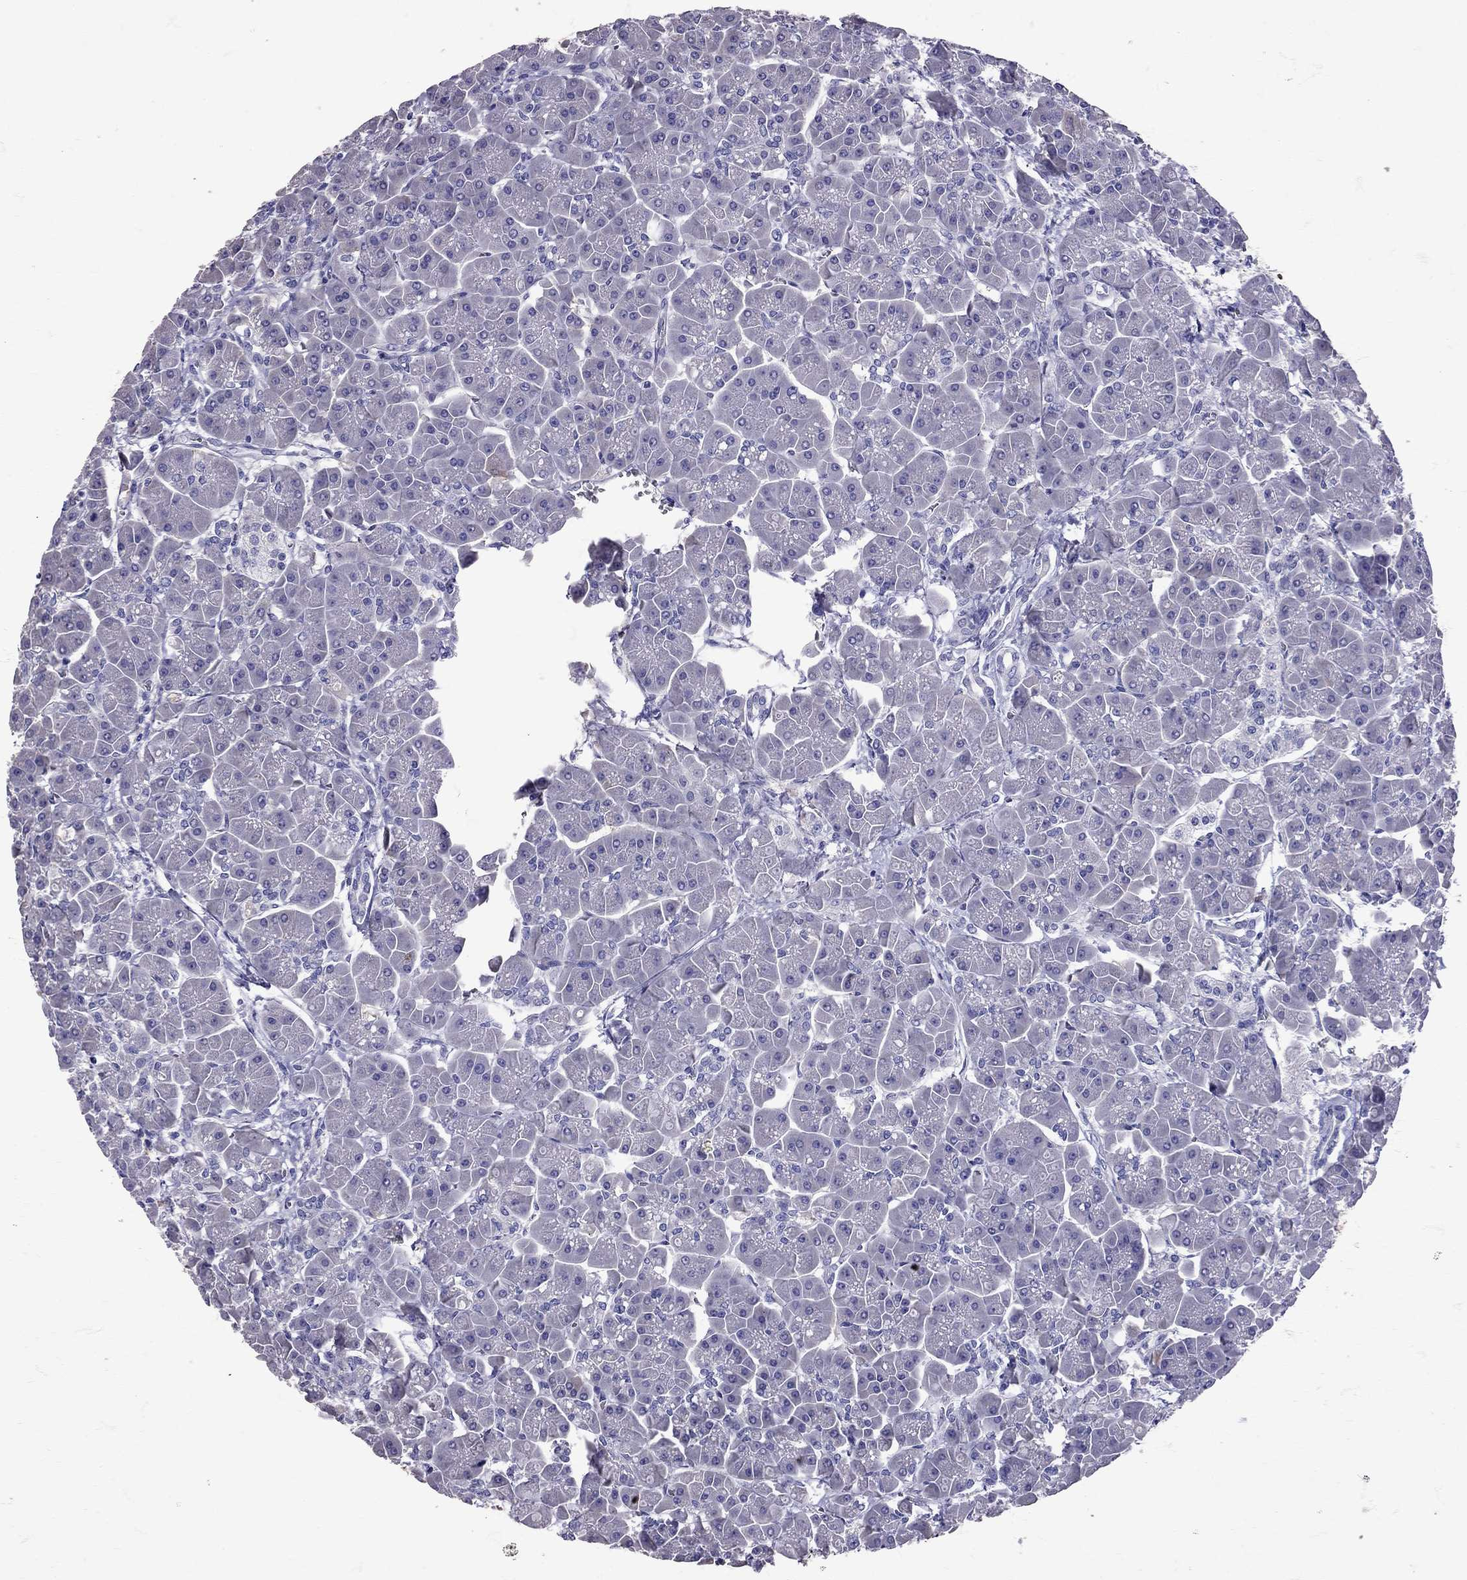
{"staining": {"intensity": "negative", "quantity": "none", "location": "none"}, "tissue": "pancreas", "cell_type": "Exocrine glandular cells", "image_type": "normal", "snomed": [{"axis": "morphology", "description": "Normal tissue, NOS"}, {"axis": "topography", "description": "Pancreas"}], "caption": "Protein analysis of unremarkable pancreas exhibits no significant staining in exocrine glandular cells.", "gene": "TBR1", "patient": {"sex": "male", "age": 70}}